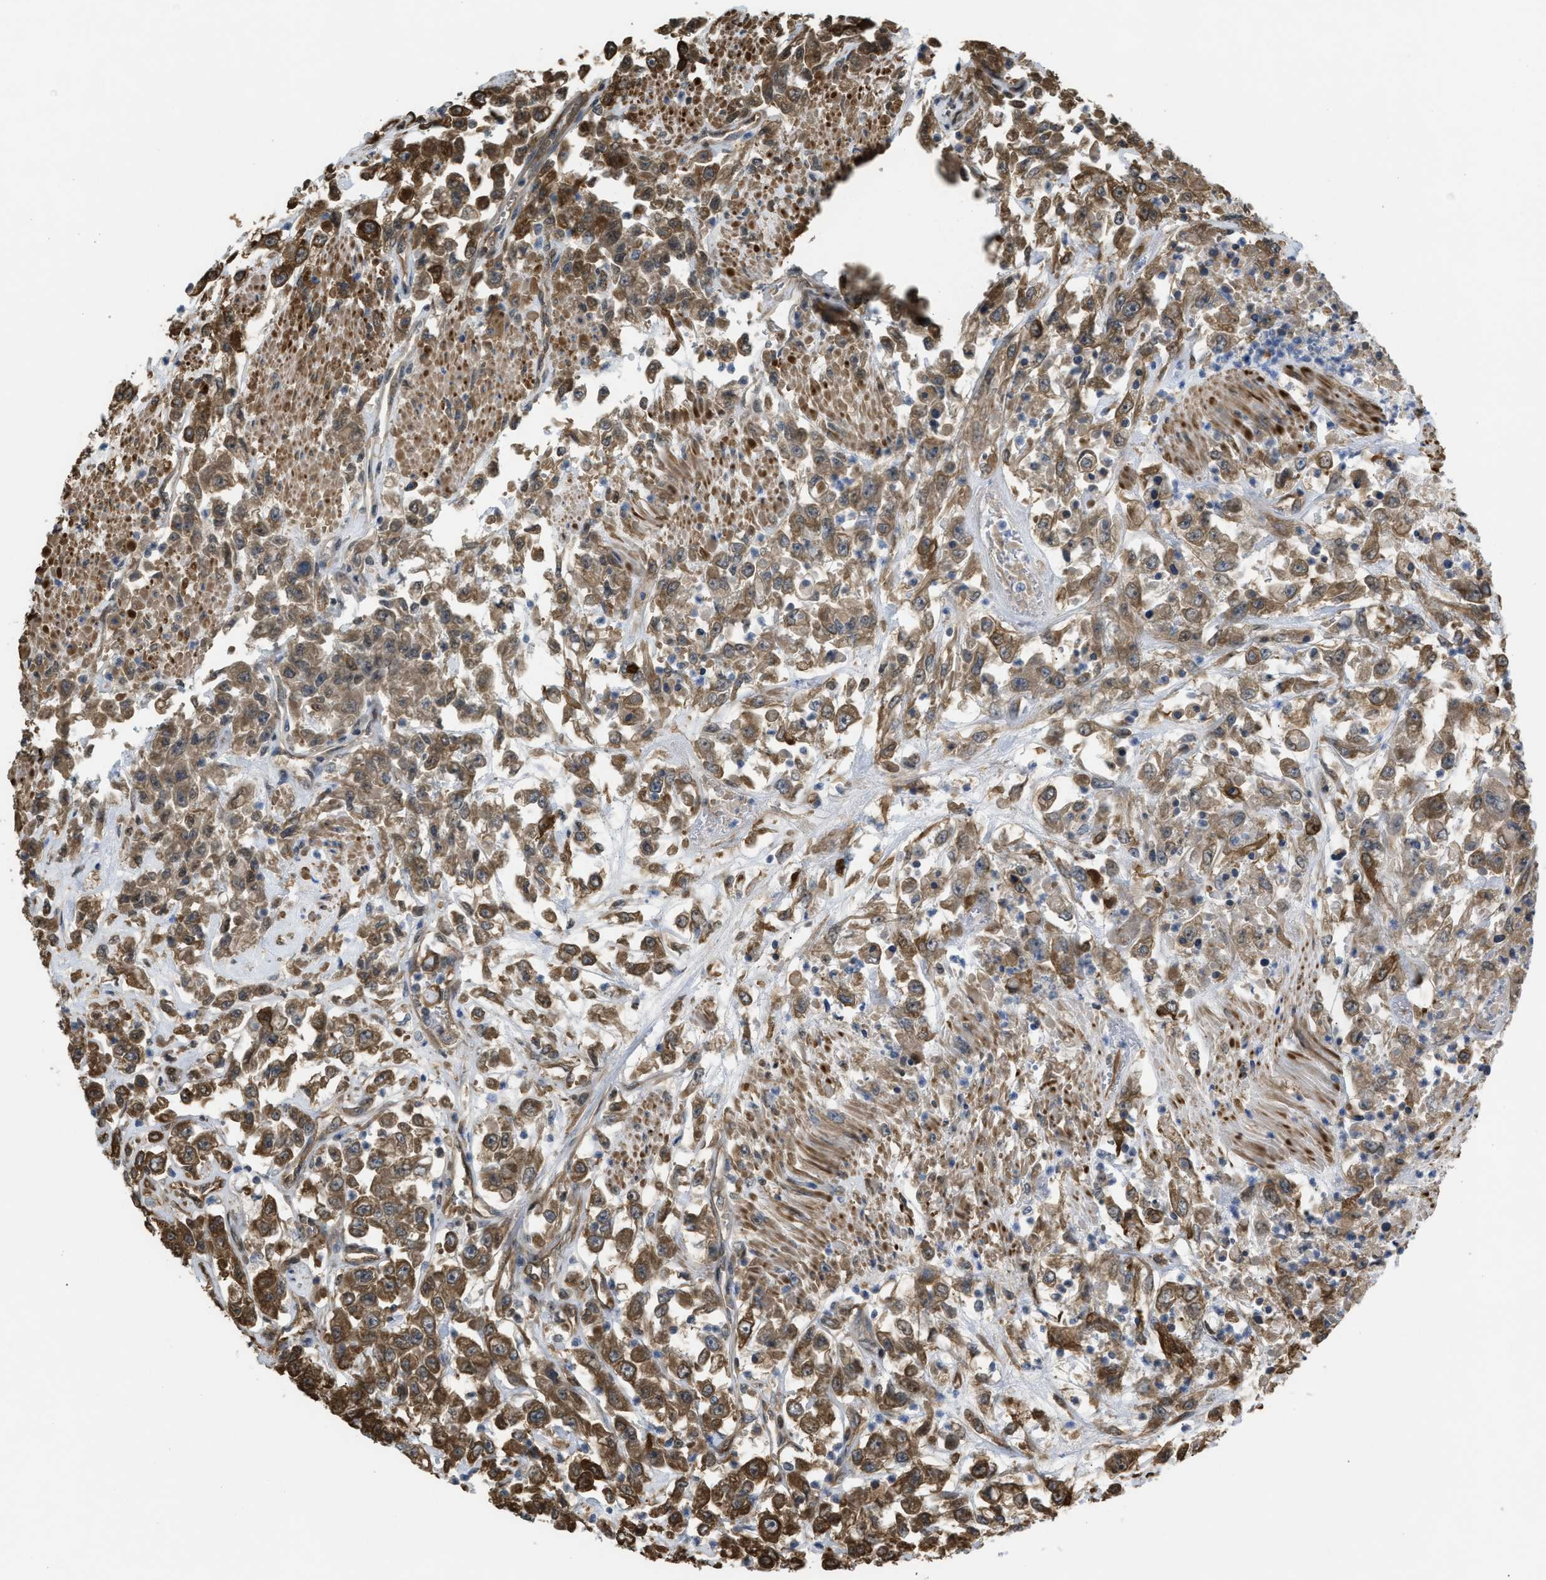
{"staining": {"intensity": "moderate", "quantity": ">75%", "location": "cytoplasmic/membranous"}, "tissue": "urothelial cancer", "cell_type": "Tumor cells", "image_type": "cancer", "snomed": [{"axis": "morphology", "description": "Urothelial carcinoma, High grade"}, {"axis": "topography", "description": "Urinary bladder"}], "caption": "Moderate cytoplasmic/membranous staining is seen in approximately >75% of tumor cells in urothelial cancer. (brown staining indicates protein expression, while blue staining denotes nuclei).", "gene": "BAG3", "patient": {"sex": "male", "age": 46}}